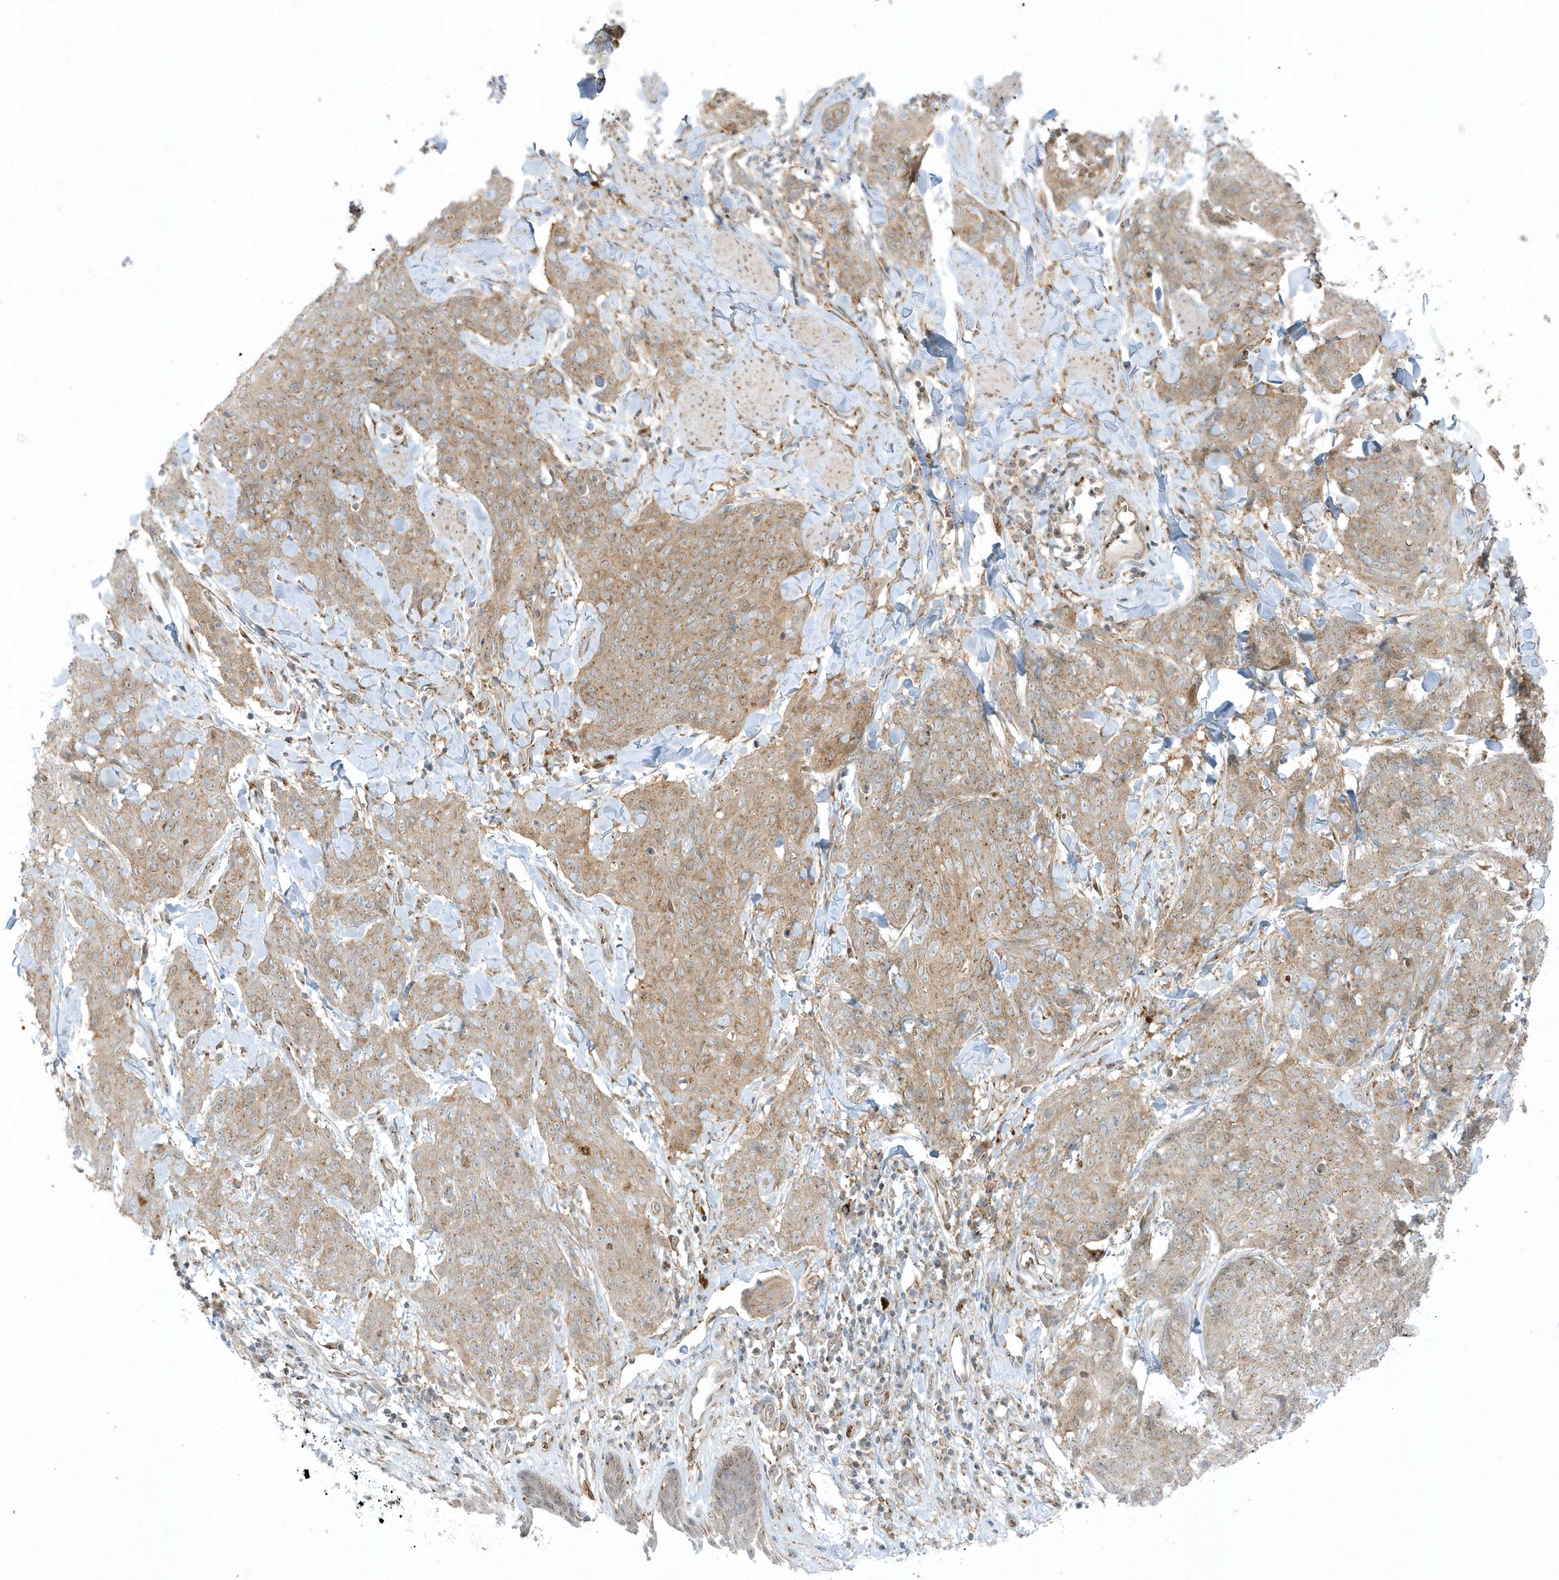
{"staining": {"intensity": "moderate", "quantity": ">75%", "location": "cytoplasmic/membranous"}, "tissue": "skin cancer", "cell_type": "Tumor cells", "image_type": "cancer", "snomed": [{"axis": "morphology", "description": "Squamous cell carcinoma, NOS"}, {"axis": "topography", "description": "Skin"}, {"axis": "topography", "description": "Vulva"}], "caption": "There is medium levels of moderate cytoplasmic/membranous positivity in tumor cells of skin squamous cell carcinoma, as demonstrated by immunohistochemical staining (brown color).", "gene": "RPP40", "patient": {"sex": "female", "age": 85}}